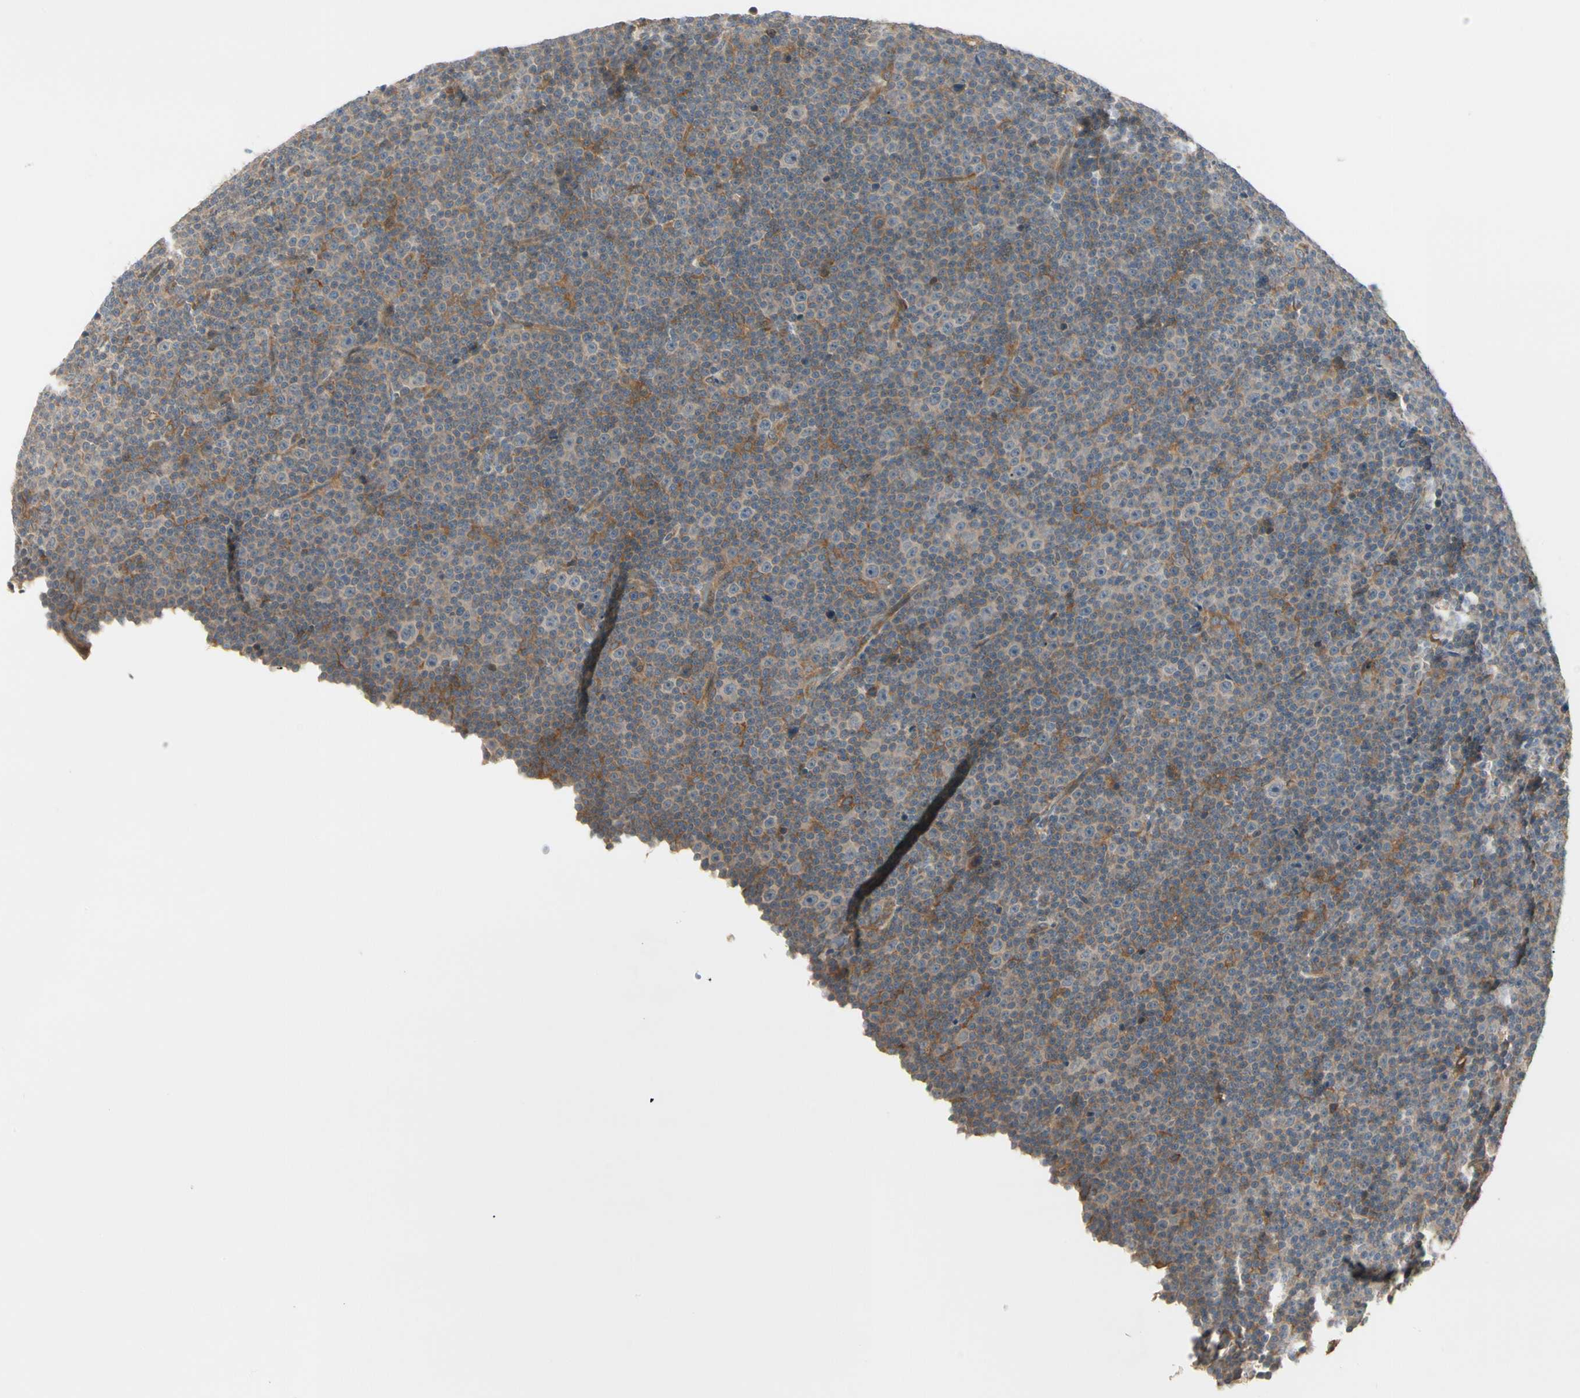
{"staining": {"intensity": "moderate", "quantity": ">75%", "location": "cytoplasmic/membranous"}, "tissue": "lymphoma", "cell_type": "Tumor cells", "image_type": "cancer", "snomed": [{"axis": "morphology", "description": "Malignant lymphoma, non-Hodgkin's type, Low grade"}, {"axis": "topography", "description": "Lymph node"}], "caption": "High-power microscopy captured an immunohistochemistry (IHC) micrograph of lymphoma, revealing moderate cytoplasmic/membranous positivity in approximately >75% of tumor cells. Immunohistochemistry (ihc) stains the protein in brown and the nuclei are stained blue.", "gene": "F2R", "patient": {"sex": "female", "age": 67}}